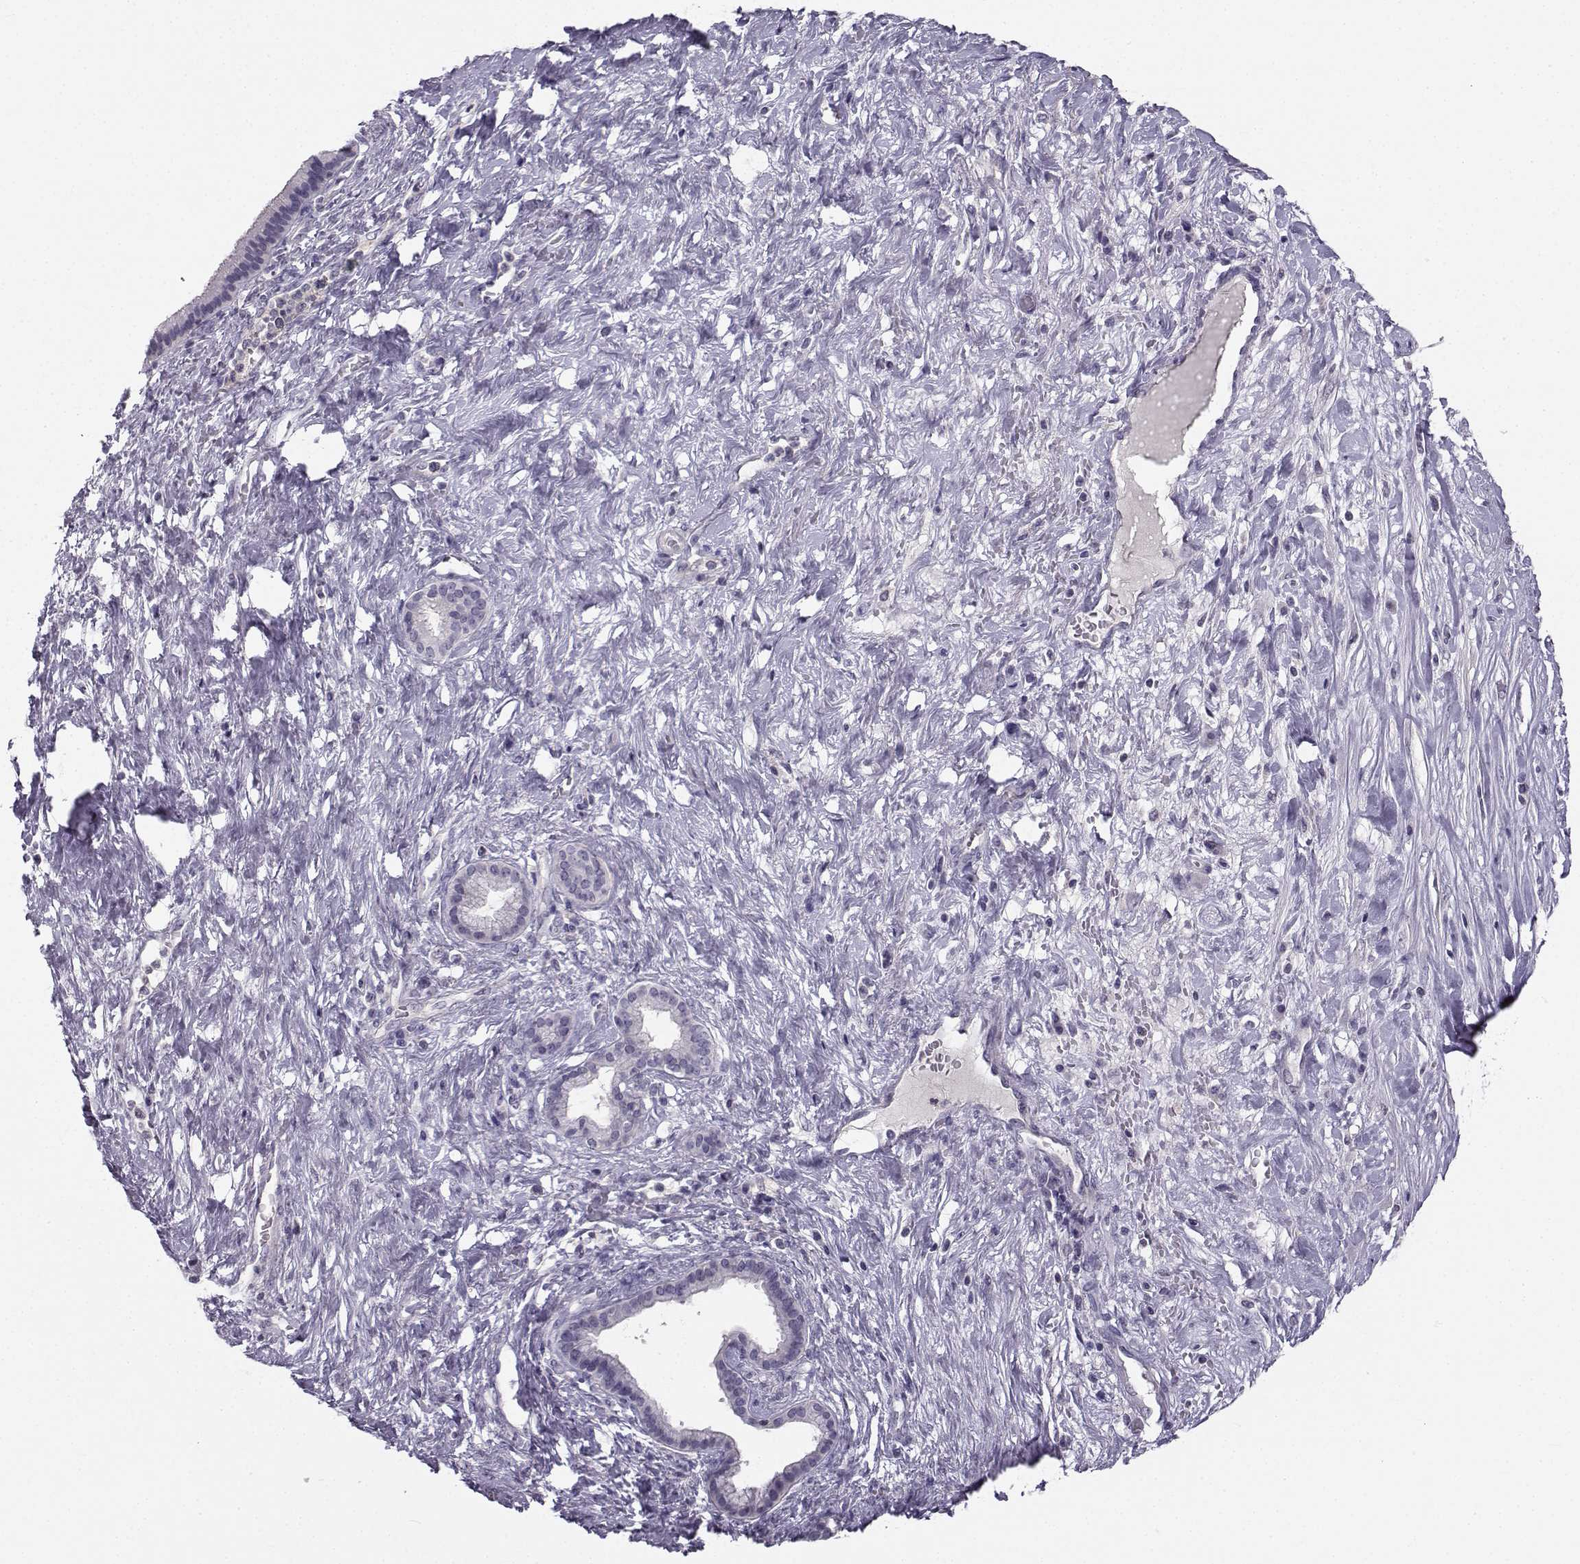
{"staining": {"intensity": "negative", "quantity": "none", "location": "none"}, "tissue": "pancreatic cancer", "cell_type": "Tumor cells", "image_type": "cancer", "snomed": [{"axis": "morphology", "description": "Adenocarcinoma, NOS"}, {"axis": "topography", "description": "Pancreas"}], "caption": "Immunohistochemistry of pancreatic cancer (adenocarcinoma) exhibits no positivity in tumor cells.", "gene": "MROH7", "patient": {"sex": "male", "age": 44}}